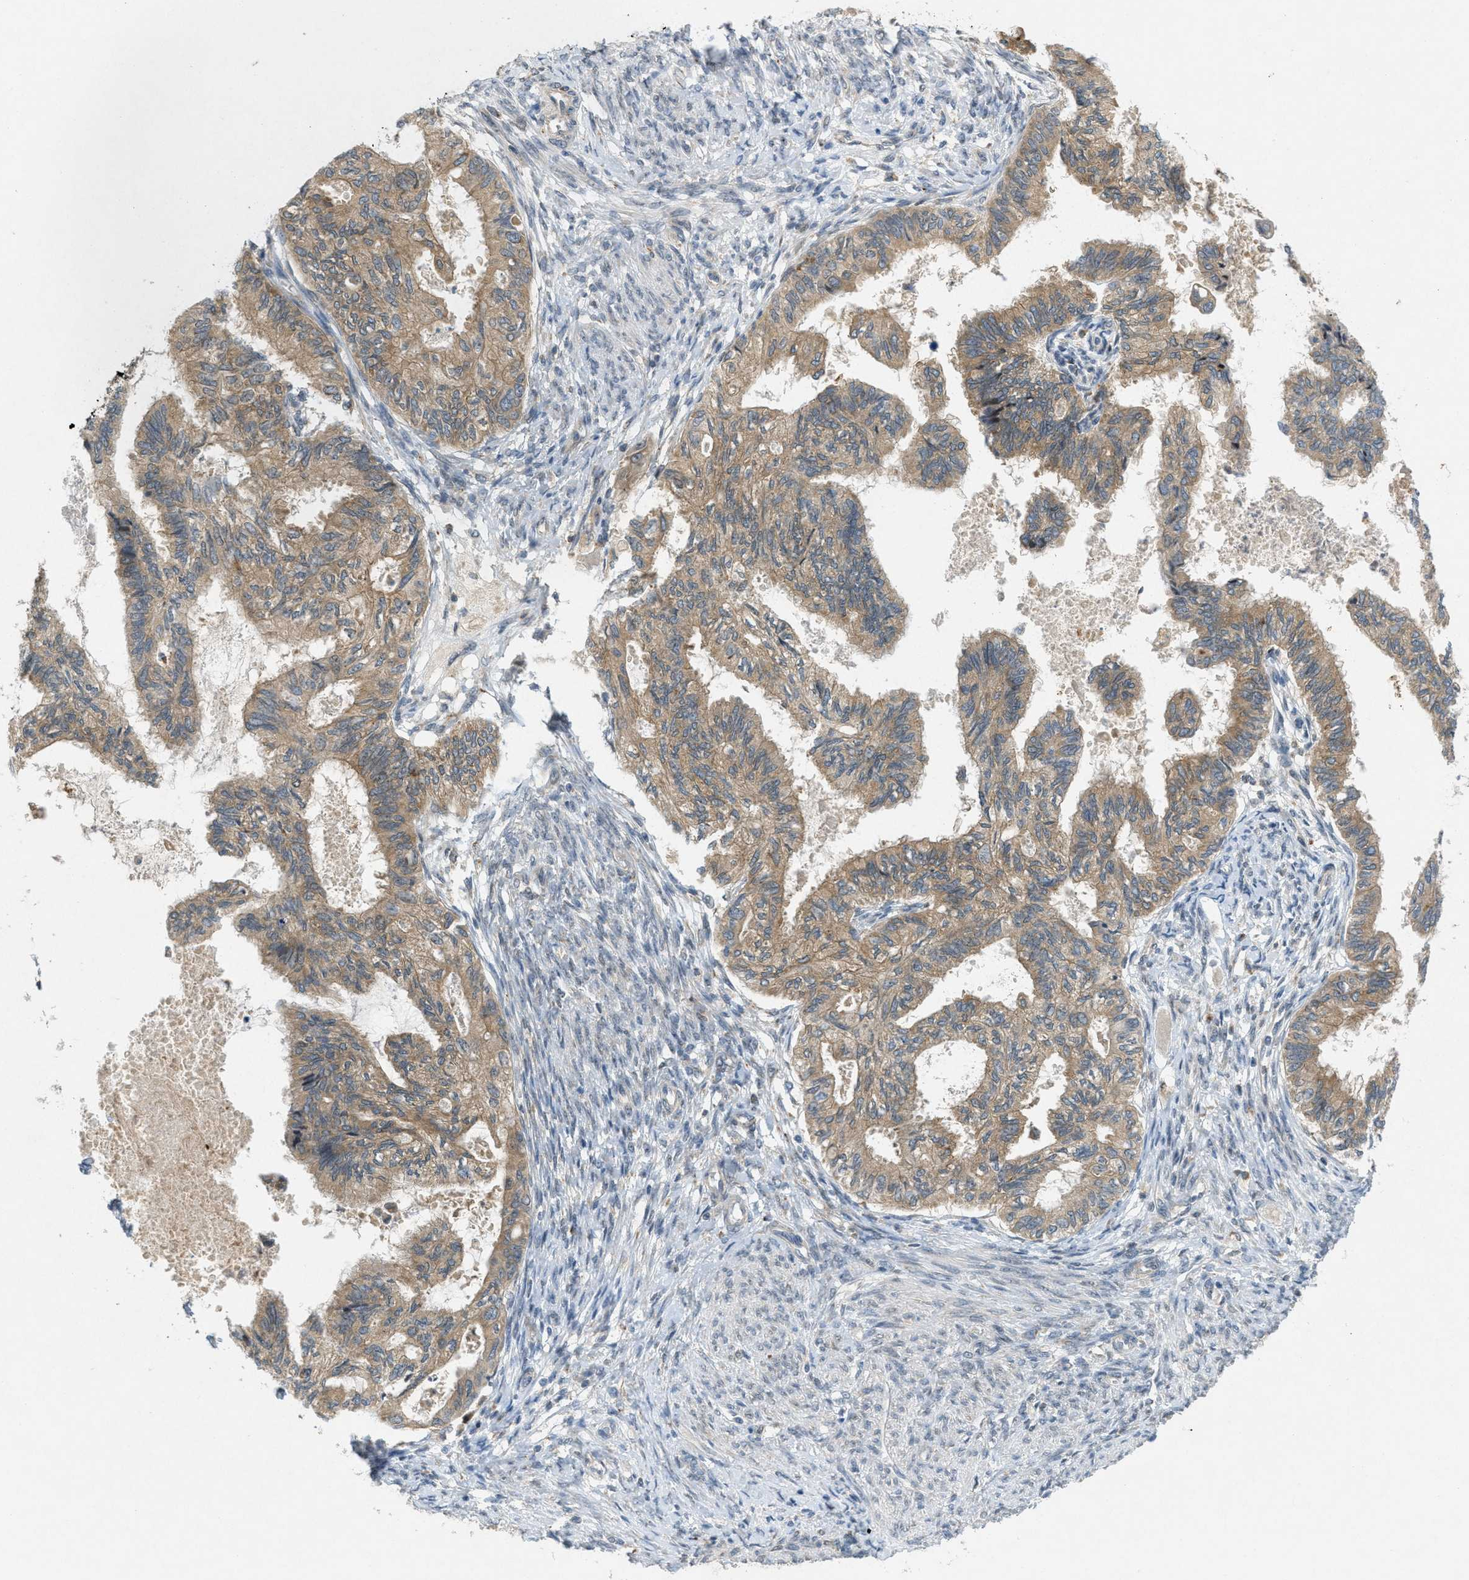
{"staining": {"intensity": "weak", "quantity": ">75%", "location": "cytoplasmic/membranous"}, "tissue": "cervical cancer", "cell_type": "Tumor cells", "image_type": "cancer", "snomed": [{"axis": "morphology", "description": "Normal tissue, NOS"}, {"axis": "morphology", "description": "Adenocarcinoma, NOS"}, {"axis": "topography", "description": "Cervix"}, {"axis": "topography", "description": "Endometrium"}], "caption": "Human cervical cancer stained for a protein (brown) demonstrates weak cytoplasmic/membranous positive expression in about >75% of tumor cells.", "gene": "SIGMAR1", "patient": {"sex": "female", "age": 86}}